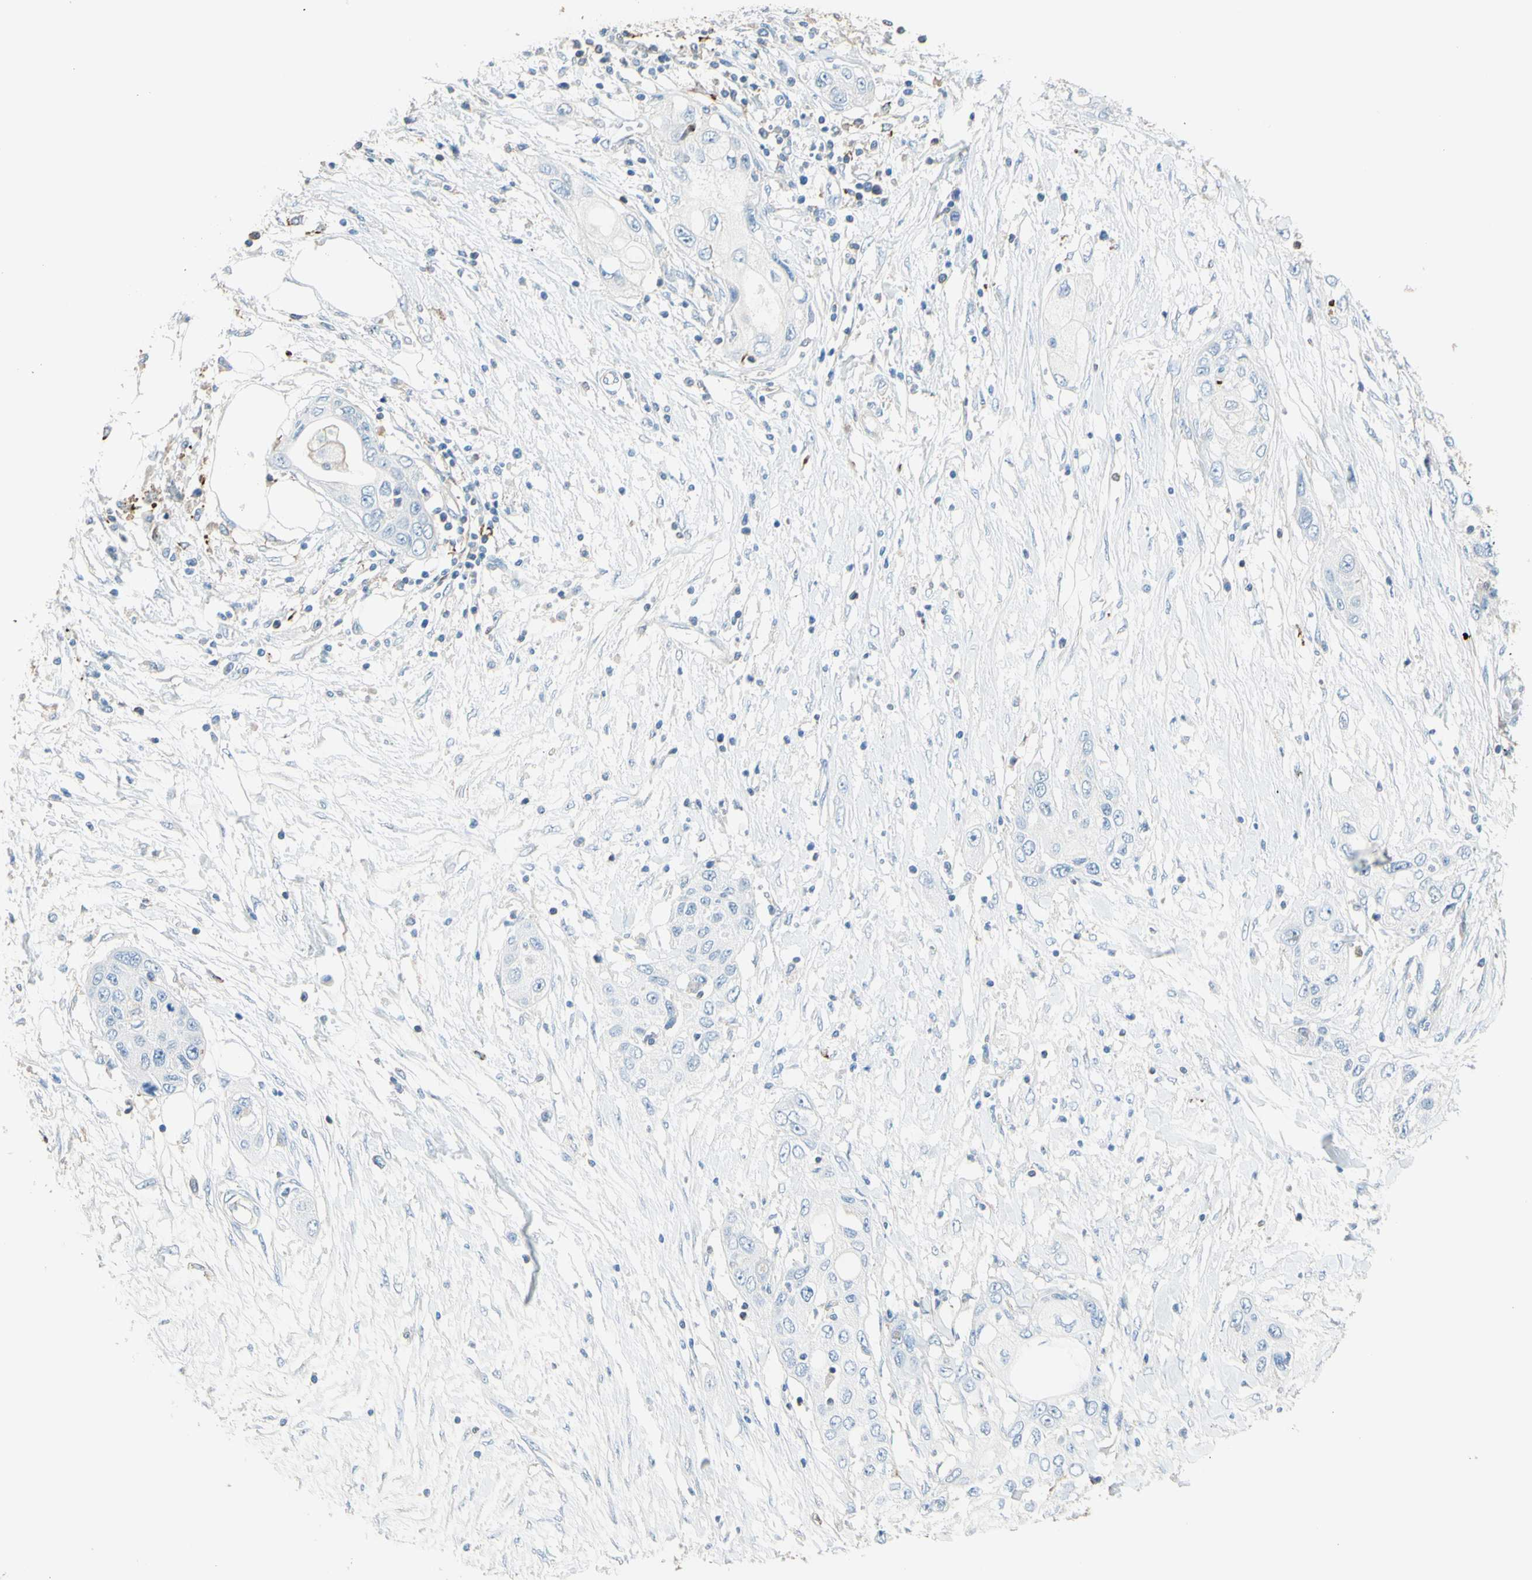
{"staining": {"intensity": "negative", "quantity": "none", "location": "none"}, "tissue": "pancreatic cancer", "cell_type": "Tumor cells", "image_type": "cancer", "snomed": [{"axis": "morphology", "description": "Adenocarcinoma, NOS"}, {"axis": "topography", "description": "Pancreas"}], "caption": "An image of human adenocarcinoma (pancreatic) is negative for staining in tumor cells. (DAB (3,3'-diaminobenzidine) immunohistochemistry (IHC) with hematoxylin counter stain).", "gene": "SEMA4C", "patient": {"sex": "female", "age": 70}}